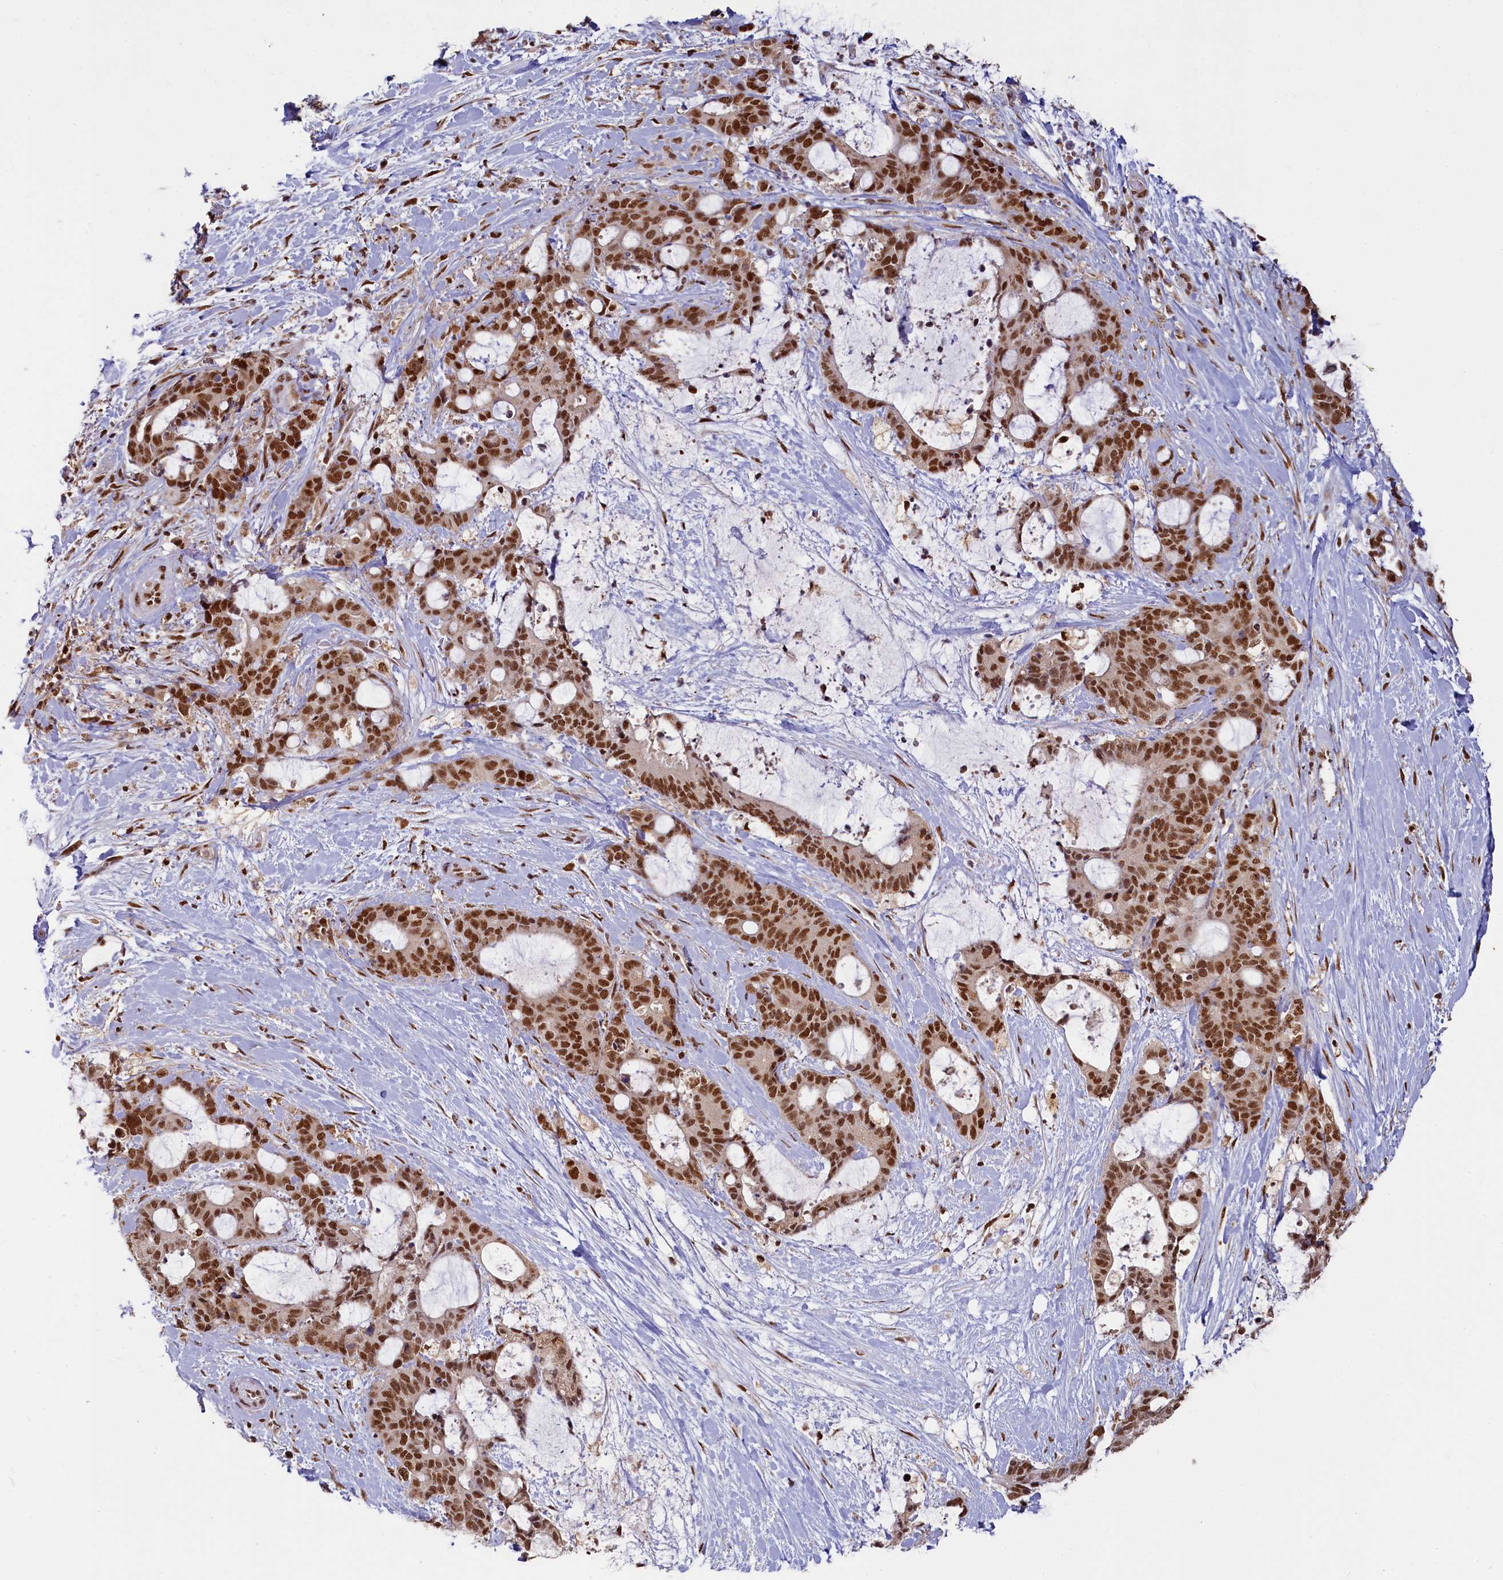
{"staining": {"intensity": "moderate", "quantity": ">75%", "location": "nuclear"}, "tissue": "liver cancer", "cell_type": "Tumor cells", "image_type": "cancer", "snomed": [{"axis": "morphology", "description": "Normal tissue, NOS"}, {"axis": "morphology", "description": "Cholangiocarcinoma"}, {"axis": "topography", "description": "Liver"}, {"axis": "topography", "description": "Peripheral nerve tissue"}], "caption": "Immunohistochemical staining of liver cholangiocarcinoma shows medium levels of moderate nuclear protein staining in approximately >75% of tumor cells.", "gene": "PPHLN1", "patient": {"sex": "female", "age": 73}}